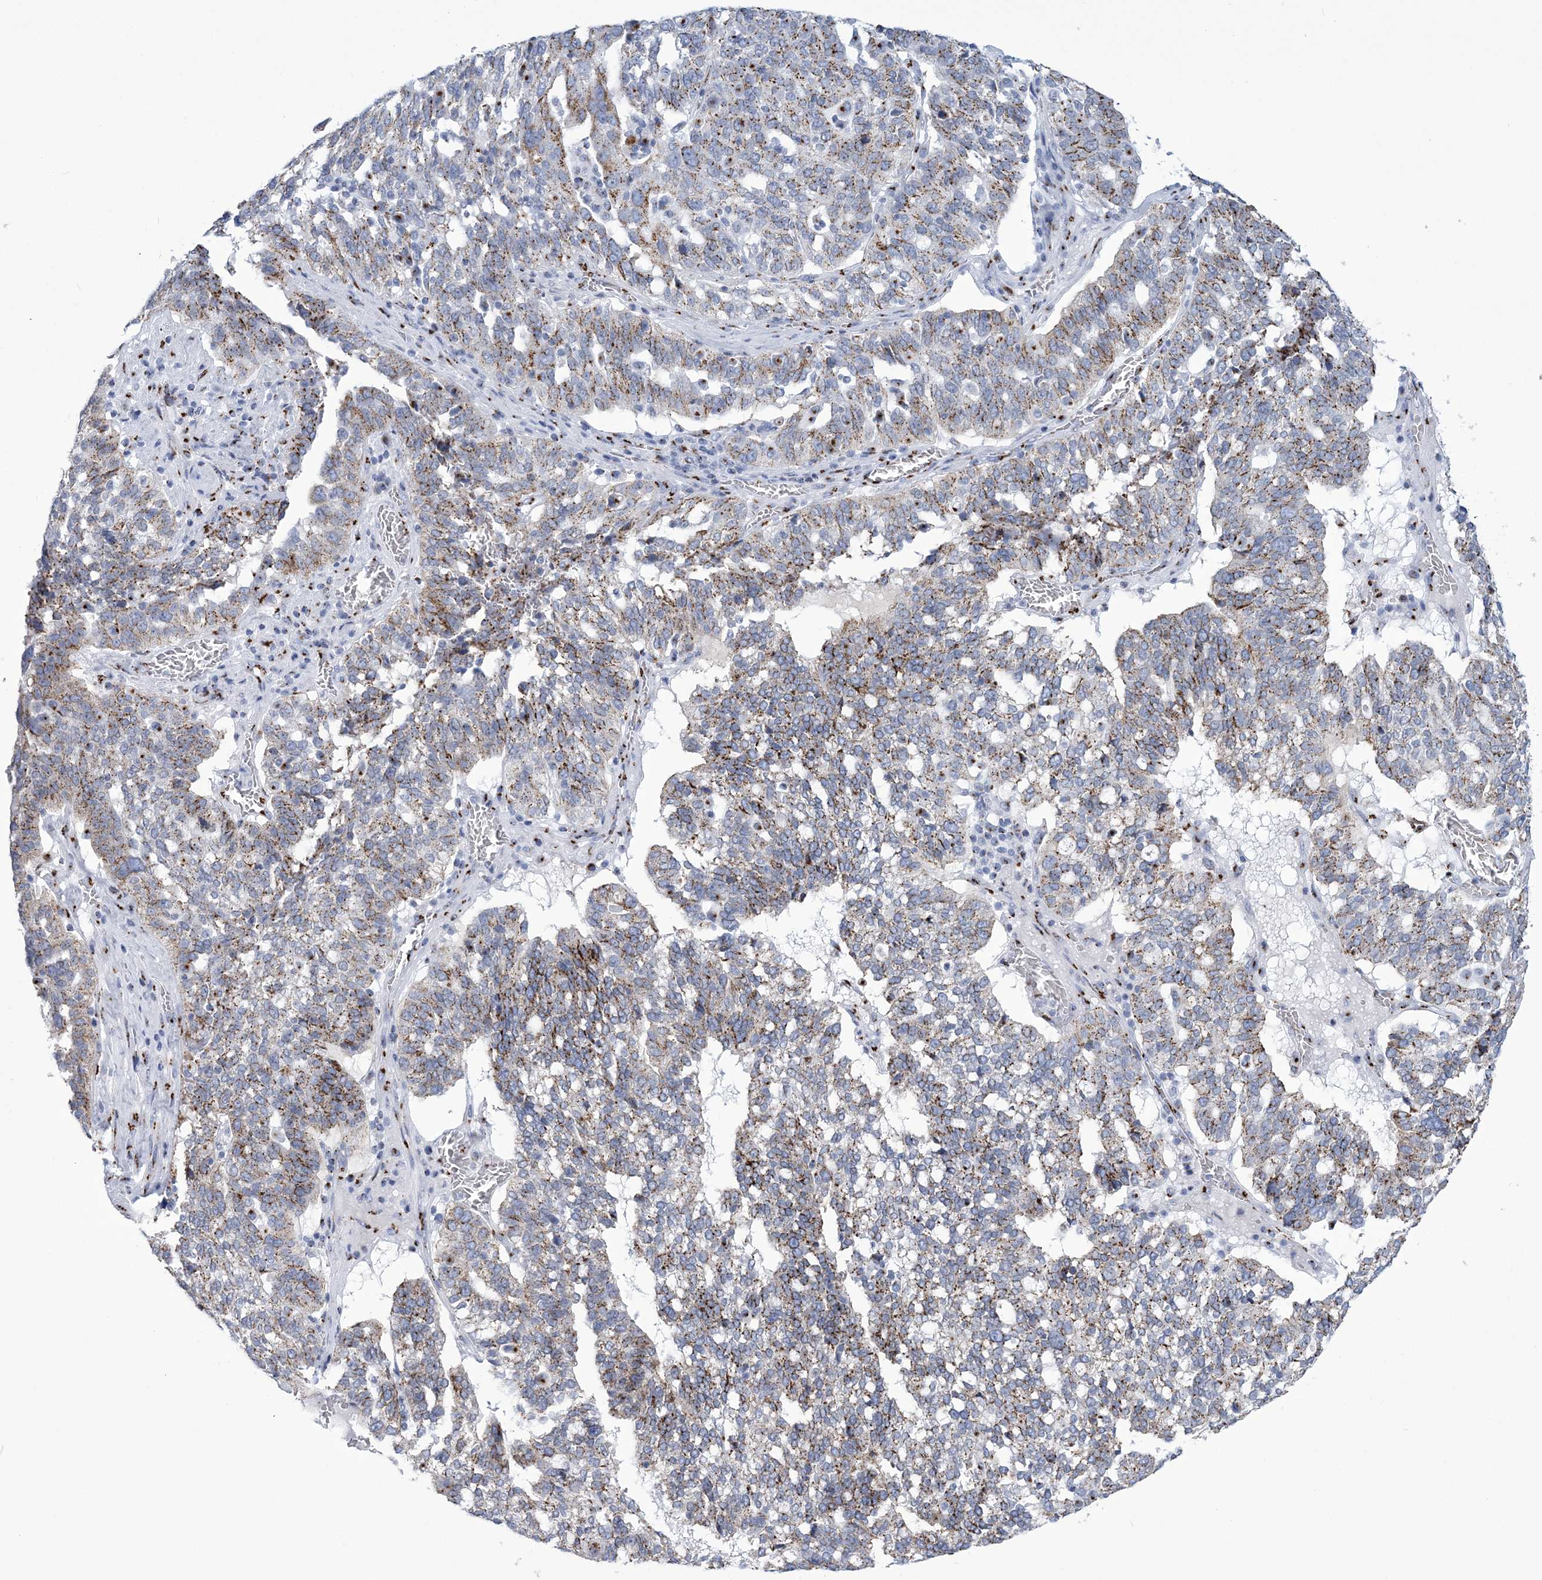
{"staining": {"intensity": "moderate", "quantity": ">75%", "location": "cytoplasmic/membranous"}, "tissue": "ovarian cancer", "cell_type": "Tumor cells", "image_type": "cancer", "snomed": [{"axis": "morphology", "description": "Cystadenocarcinoma, serous, NOS"}, {"axis": "topography", "description": "Ovary"}], "caption": "Protein analysis of ovarian cancer tissue exhibits moderate cytoplasmic/membranous positivity in about >75% of tumor cells.", "gene": "SLX9", "patient": {"sex": "female", "age": 59}}